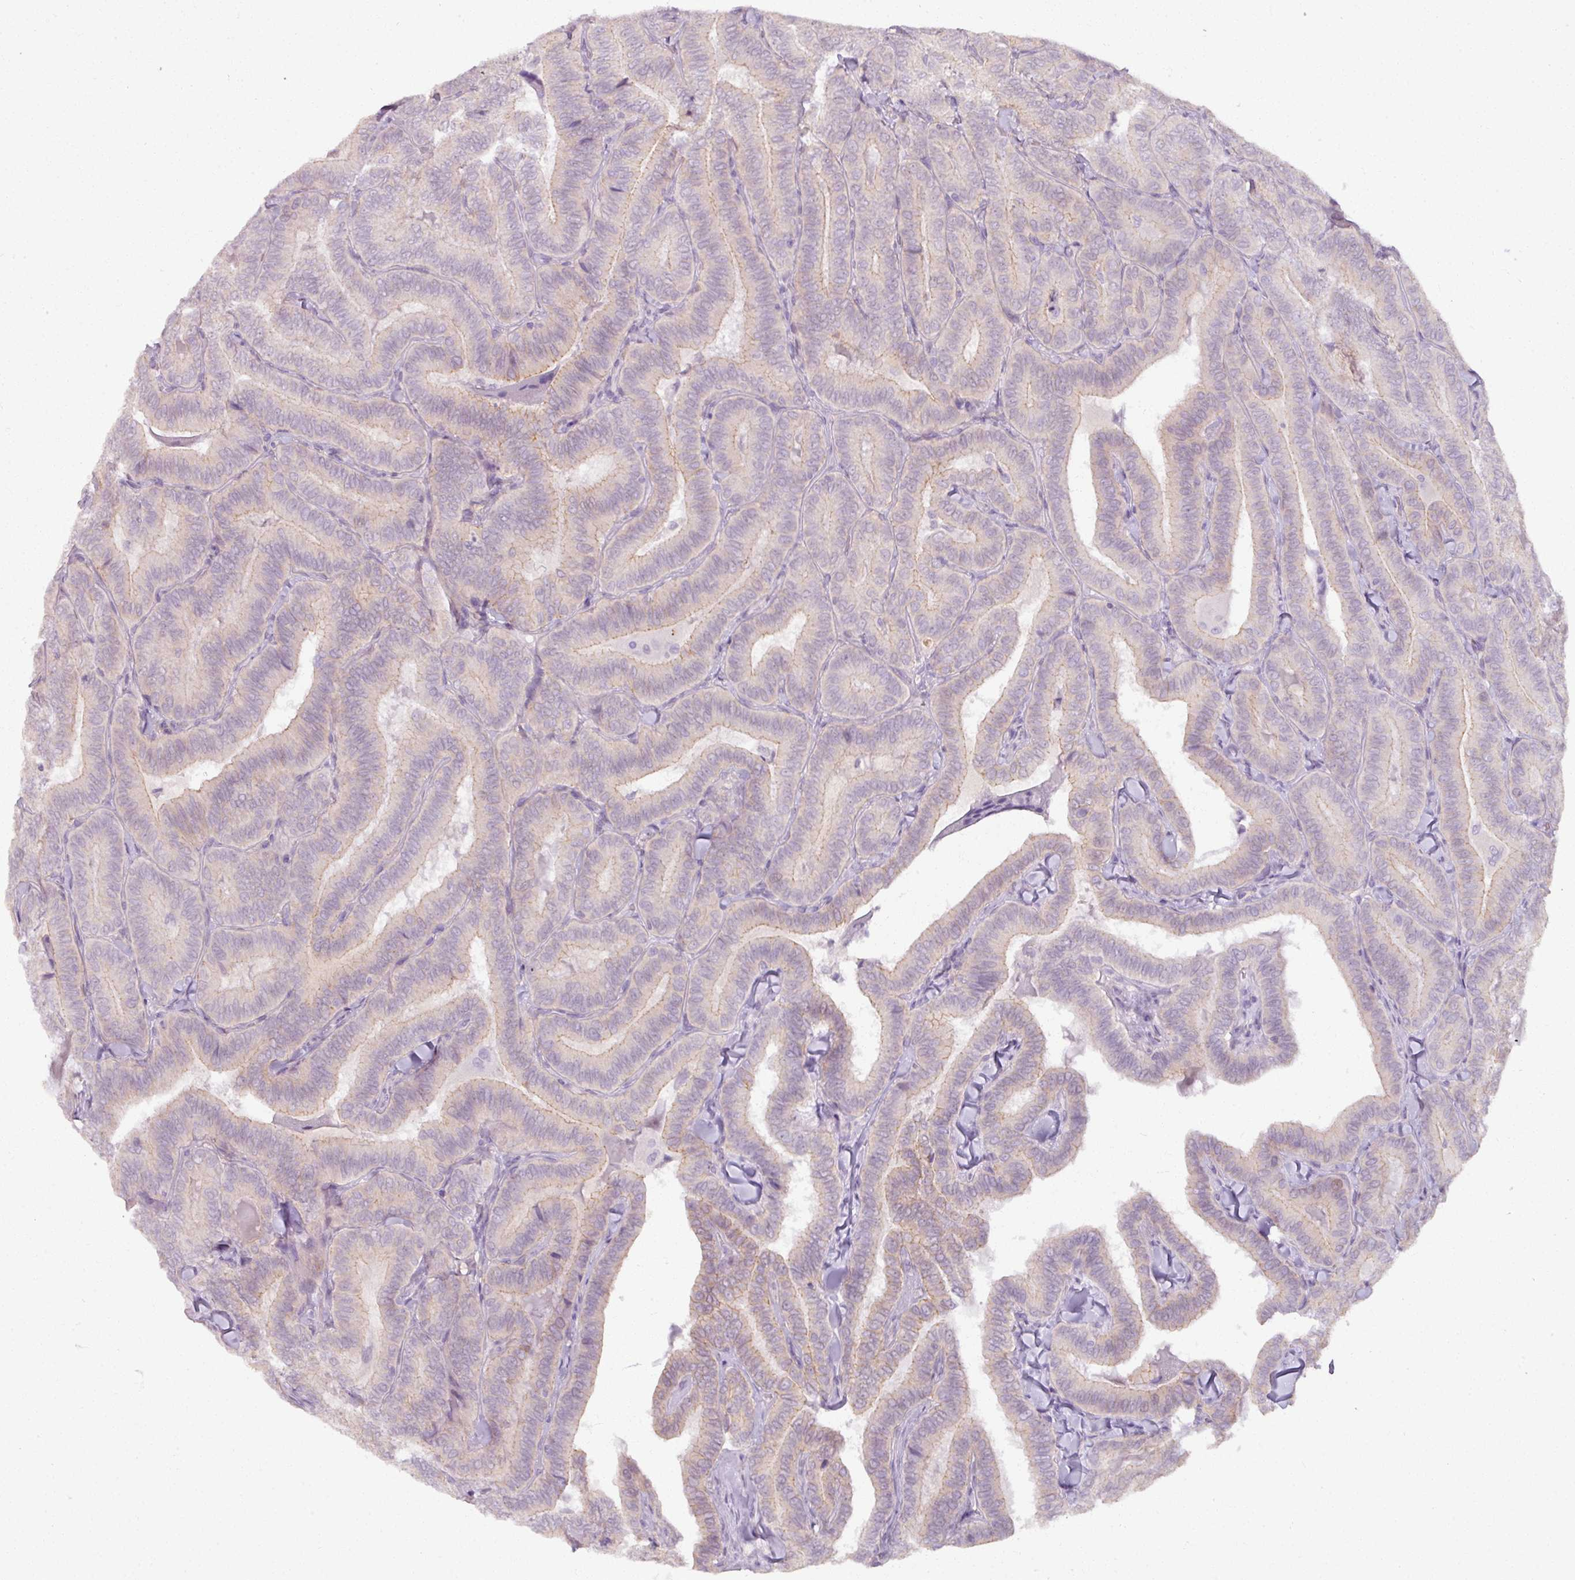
{"staining": {"intensity": "weak", "quantity": "25%-75%", "location": "cytoplasmic/membranous"}, "tissue": "thyroid cancer", "cell_type": "Tumor cells", "image_type": "cancer", "snomed": [{"axis": "morphology", "description": "Papillary adenocarcinoma, NOS"}, {"axis": "topography", "description": "Thyroid gland"}], "caption": "IHC micrograph of thyroid cancer (papillary adenocarcinoma) stained for a protein (brown), which displays low levels of weak cytoplasmic/membranous positivity in about 25%-75% of tumor cells.", "gene": "PNMA6A", "patient": {"sex": "male", "age": 61}}